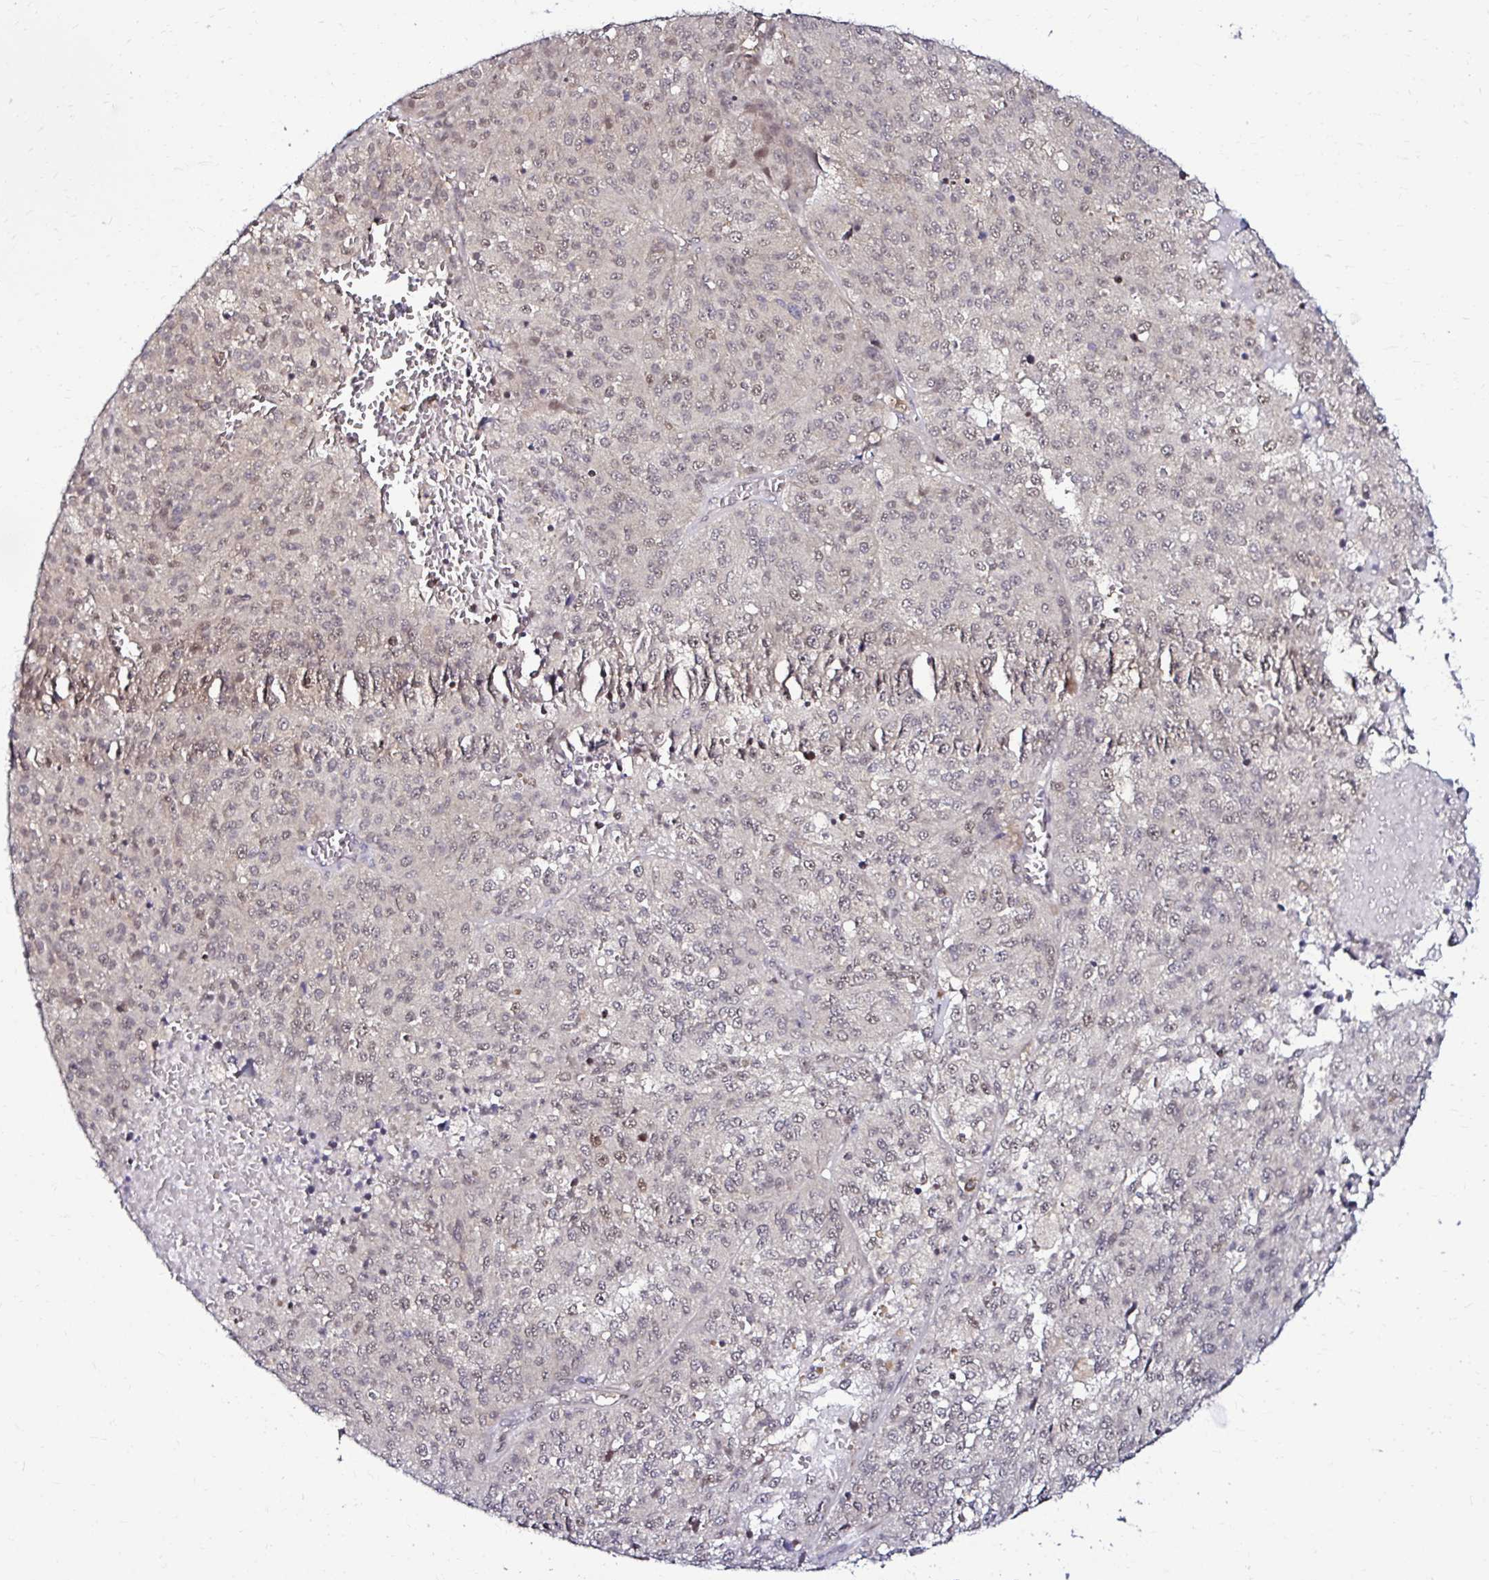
{"staining": {"intensity": "weak", "quantity": "25%-75%", "location": "nuclear"}, "tissue": "melanoma", "cell_type": "Tumor cells", "image_type": "cancer", "snomed": [{"axis": "morphology", "description": "Malignant melanoma, Metastatic site"}, {"axis": "topography", "description": "Lymph node"}], "caption": "Protein staining of malignant melanoma (metastatic site) tissue reveals weak nuclear expression in about 25%-75% of tumor cells.", "gene": "PSMD3", "patient": {"sex": "female", "age": 64}}